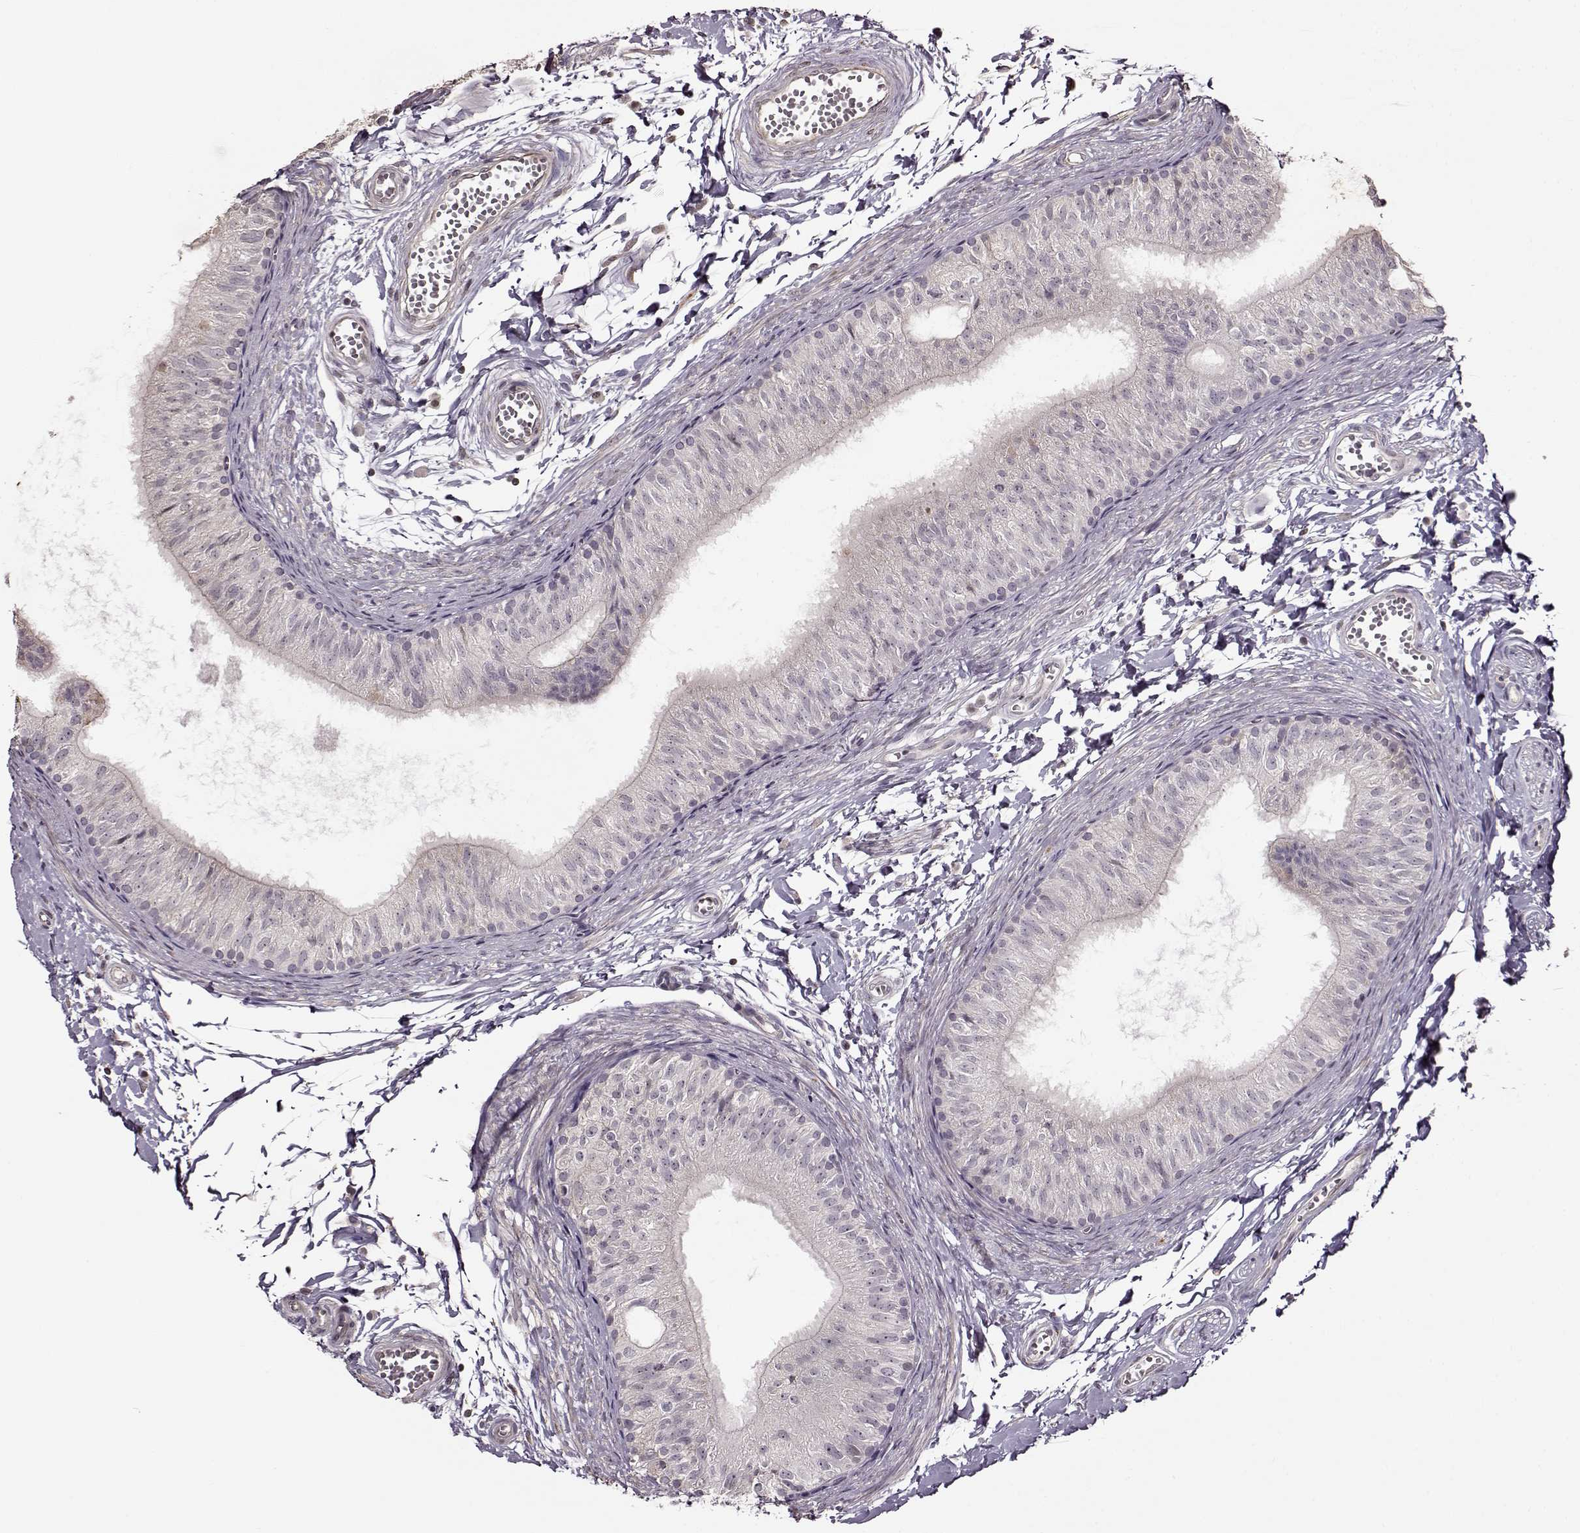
{"staining": {"intensity": "negative", "quantity": "none", "location": "none"}, "tissue": "epididymis", "cell_type": "Glandular cells", "image_type": "normal", "snomed": [{"axis": "morphology", "description": "Normal tissue, NOS"}, {"axis": "topography", "description": "Epididymis"}], "caption": "This is an immunohistochemistry (IHC) image of unremarkable human epididymis. There is no expression in glandular cells.", "gene": "FSHB", "patient": {"sex": "male", "age": 22}}